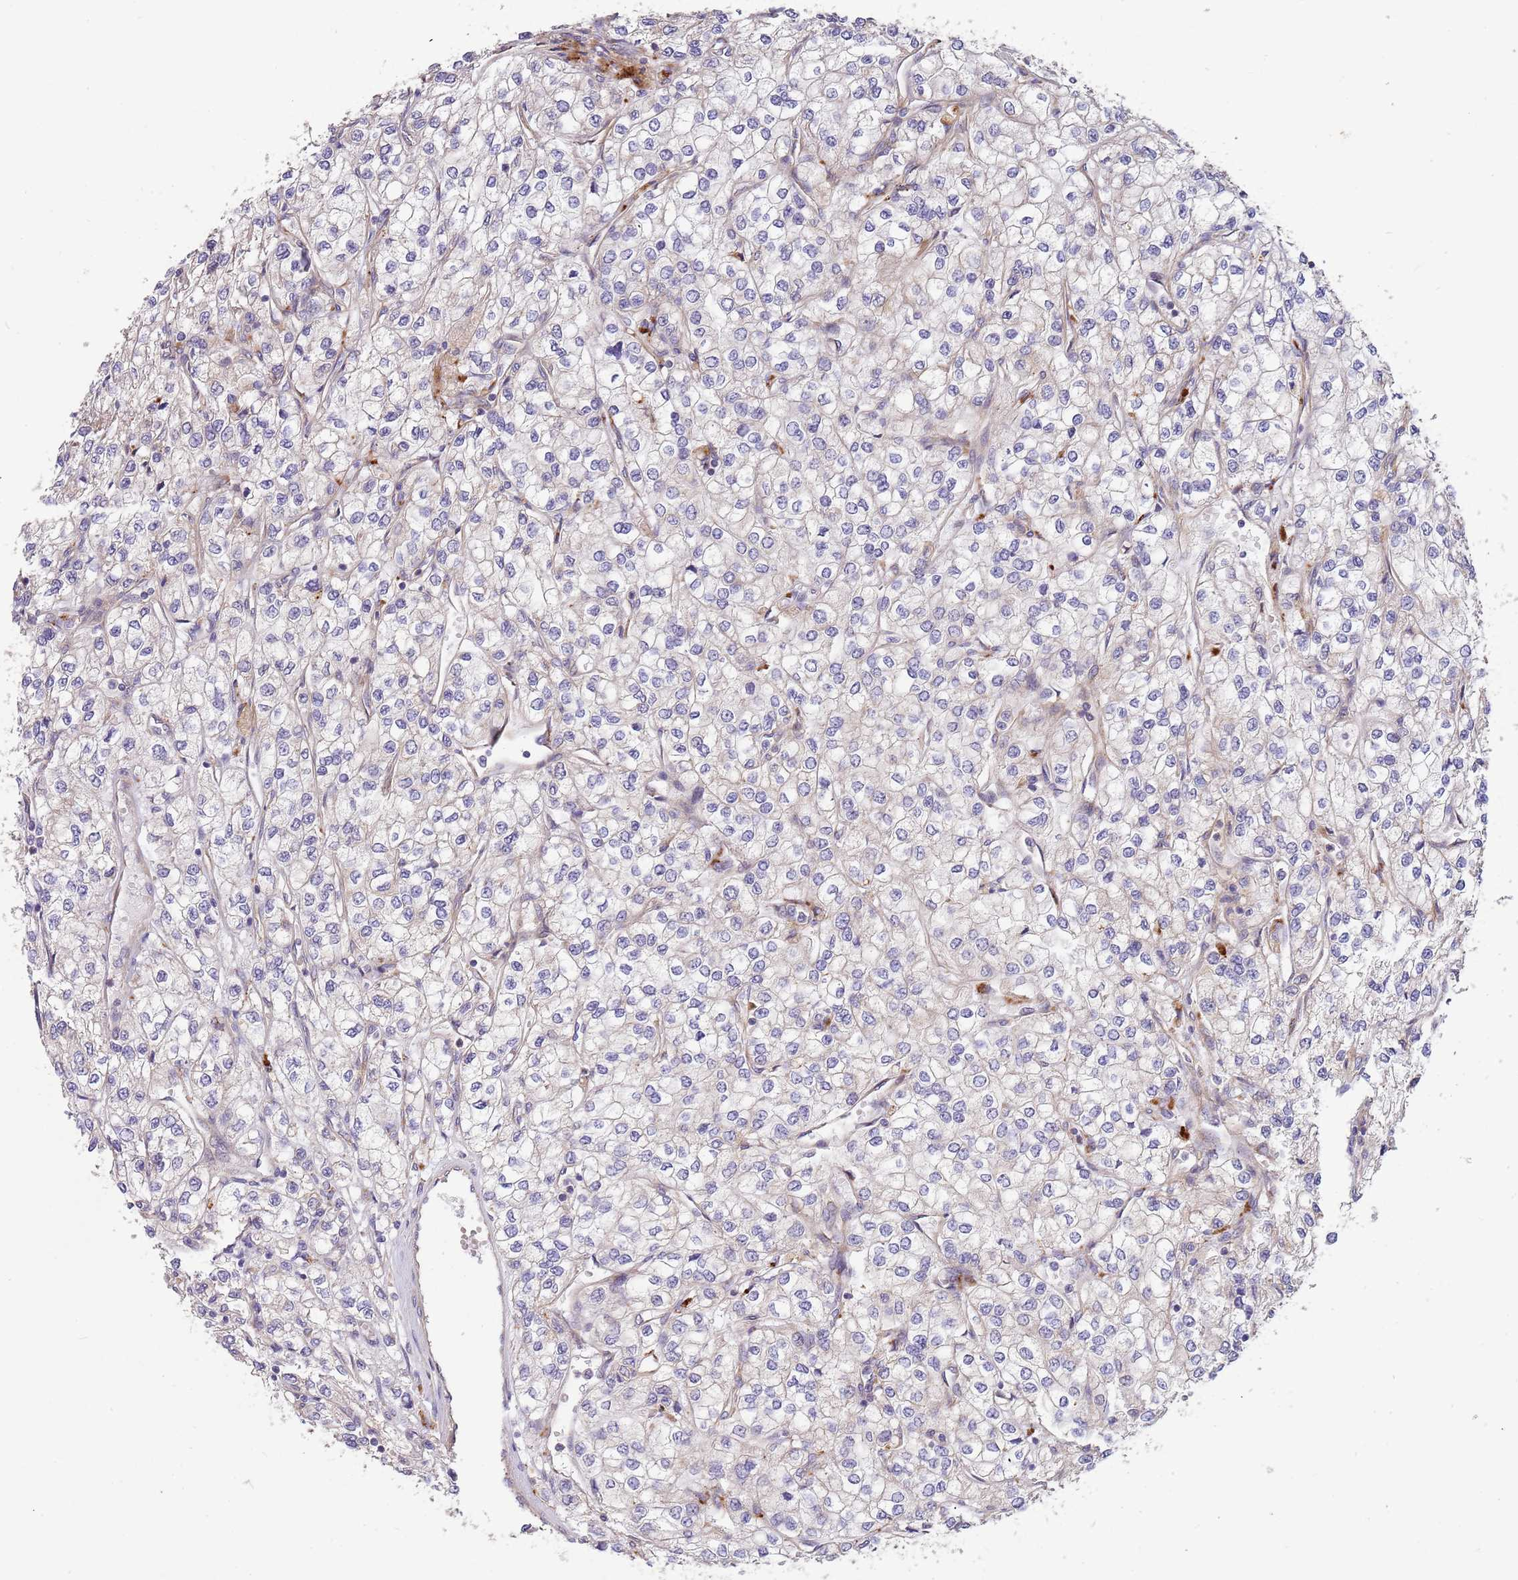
{"staining": {"intensity": "negative", "quantity": "none", "location": "none"}, "tissue": "renal cancer", "cell_type": "Tumor cells", "image_type": "cancer", "snomed": [{"axis": "morphology", "description": "Adenocarcinoma, NOS"}, {"axis": "topography", "description": "Kidney"}], "caption": "High magnification brightfield microscopy of renal cancer stained with DAB (3,3'-diaminobenzidine) (brown) and counterstained with hematoxylin (blue): tumor cells show no significant positivity.", "gene": "ARMCX6", "patient": {"sex": "male", "age": 80}}